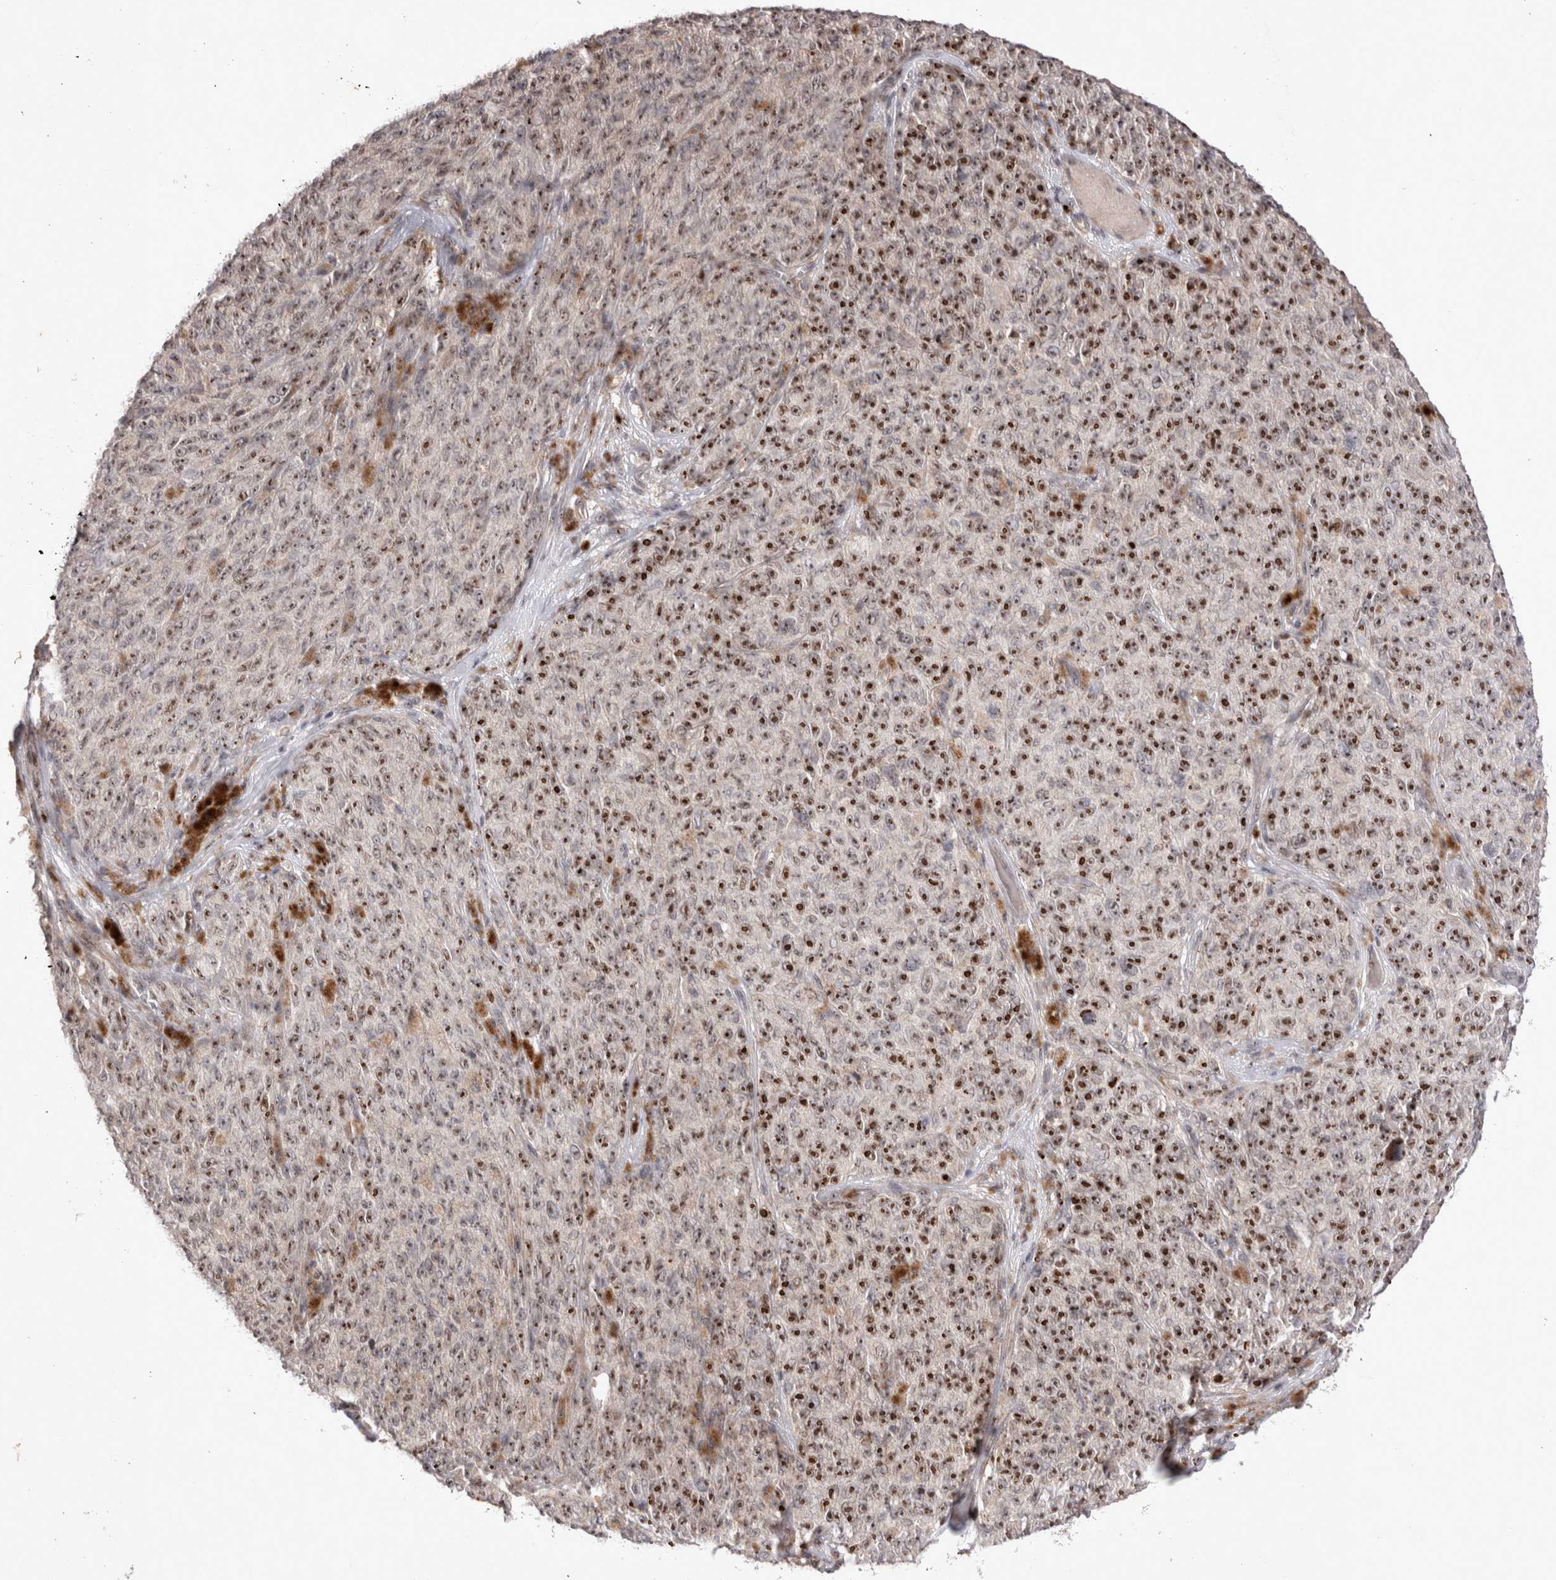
{"staining": {"intensity": "strong", "quantity": ">75%", "location": "nuclear"}, "tissue": "melanoma", "cell_type": "Tumor cells", "image_type": "cancer", "snomed": [{"axis": "morphology", "description": "Malignant melanoma, NOS"}, {"axis": "topography", "description": "Skin"}], "caption": "DAB immunohistochemical staining of malignant melanoma demonstrates strong nuclear protein positivity in approximately >75% of tumor cells.", "gene": "STK11", "patient": {"sex": "female", "age": 82}}